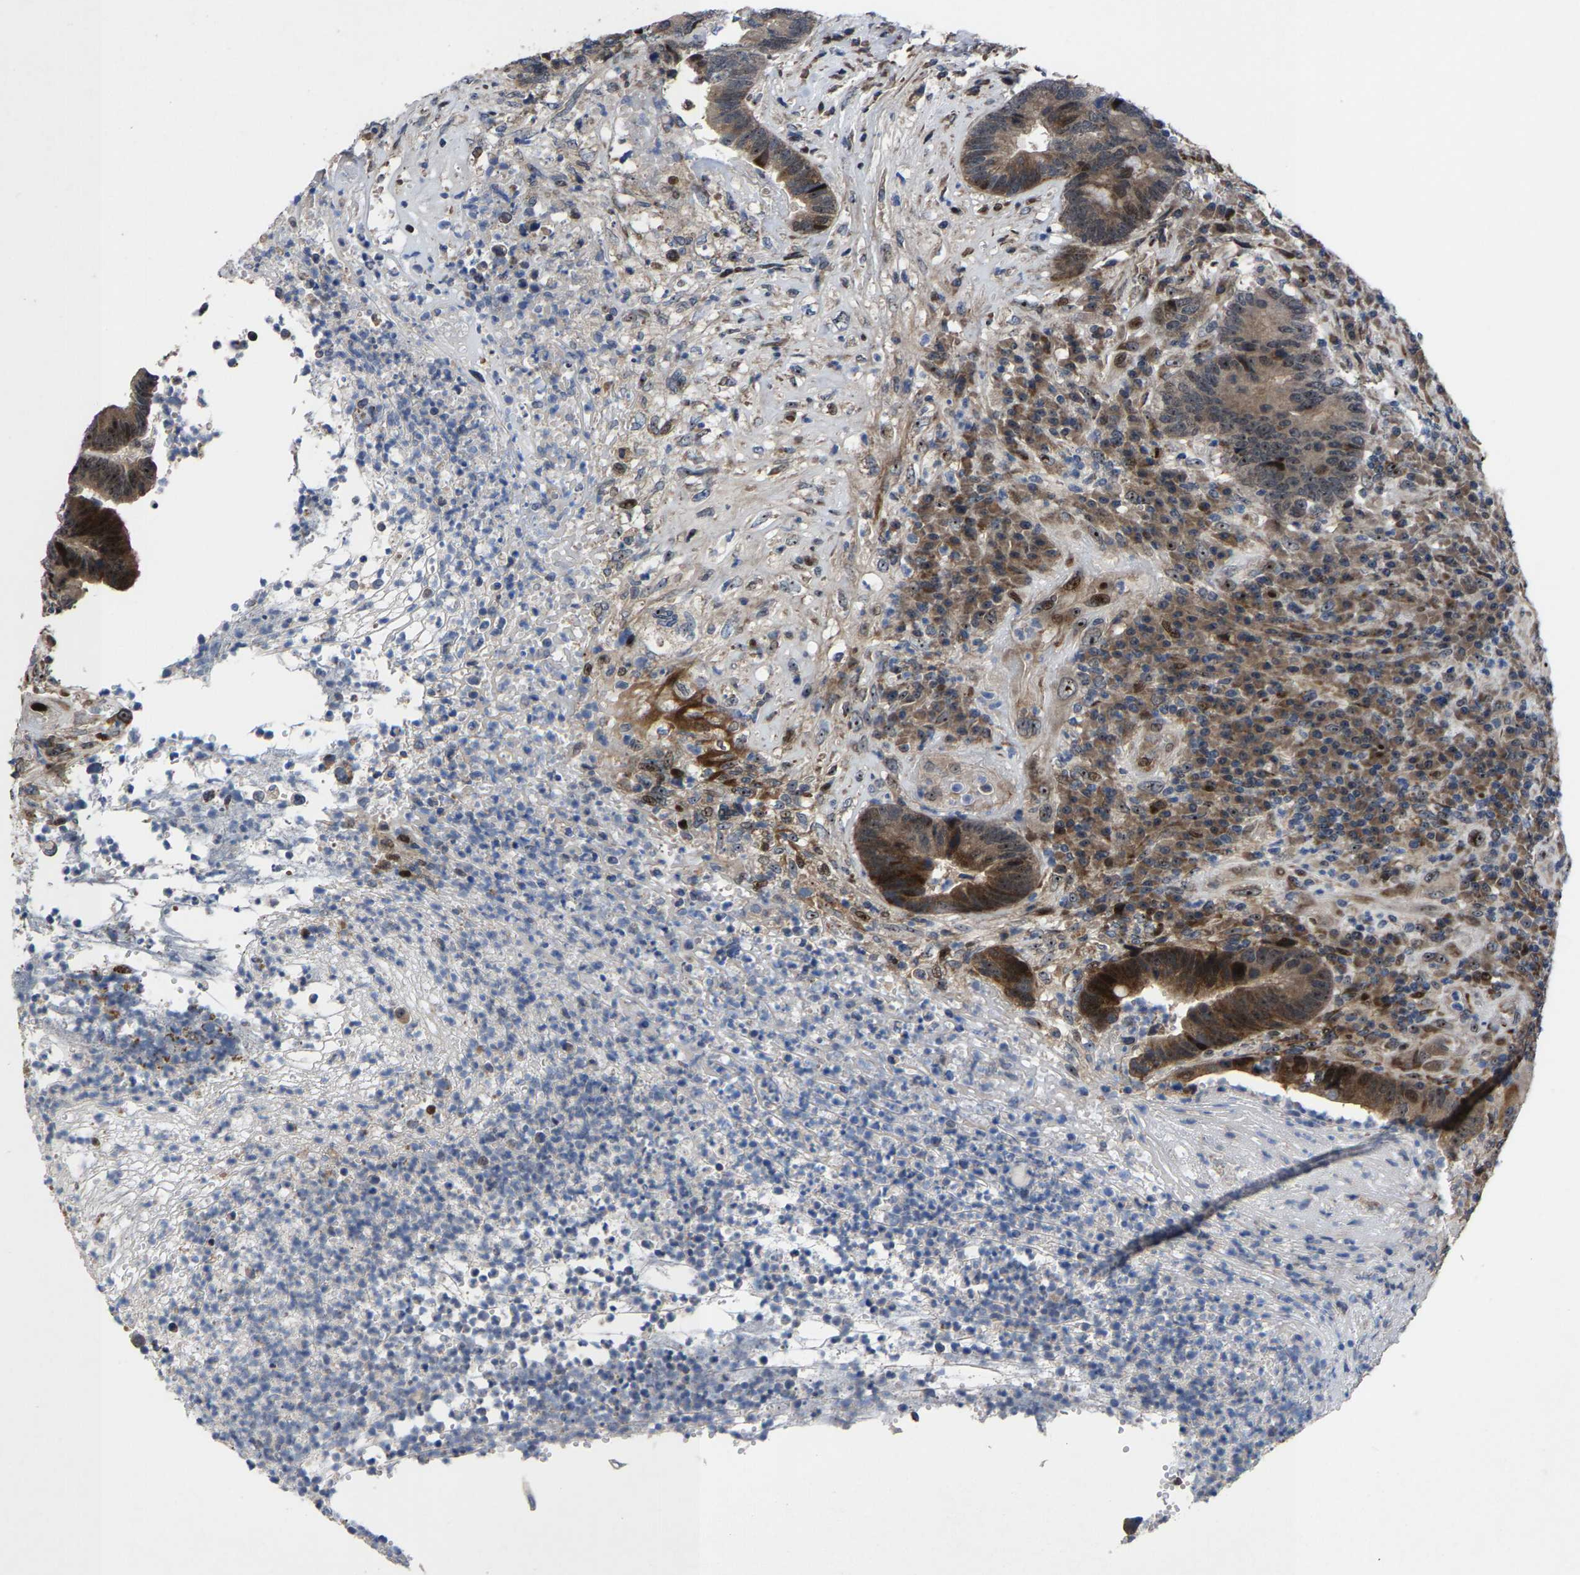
{"staining": {"intensity": "strong", "quantity": ">75%", "location": "cytoplasmic/membranous,nuclear"}, "tissue": "colorectal cancer", "cell_type": "Tumor cells", "image_type": "cancer", "snomed": [{"axis": "morphology", "description": "Adenocarcinoma, NOS"}, {"axis": "topography", "description": "Rectum"}], "caption": "Protein staining of adenocarcinoma (colorectal) tissue reveals strong cytoplasmic/membranous and nuclear expression in about >75% of tumor cells.", "gene": "HAUS6", "patient": {"sex": "female", "age": 89}}